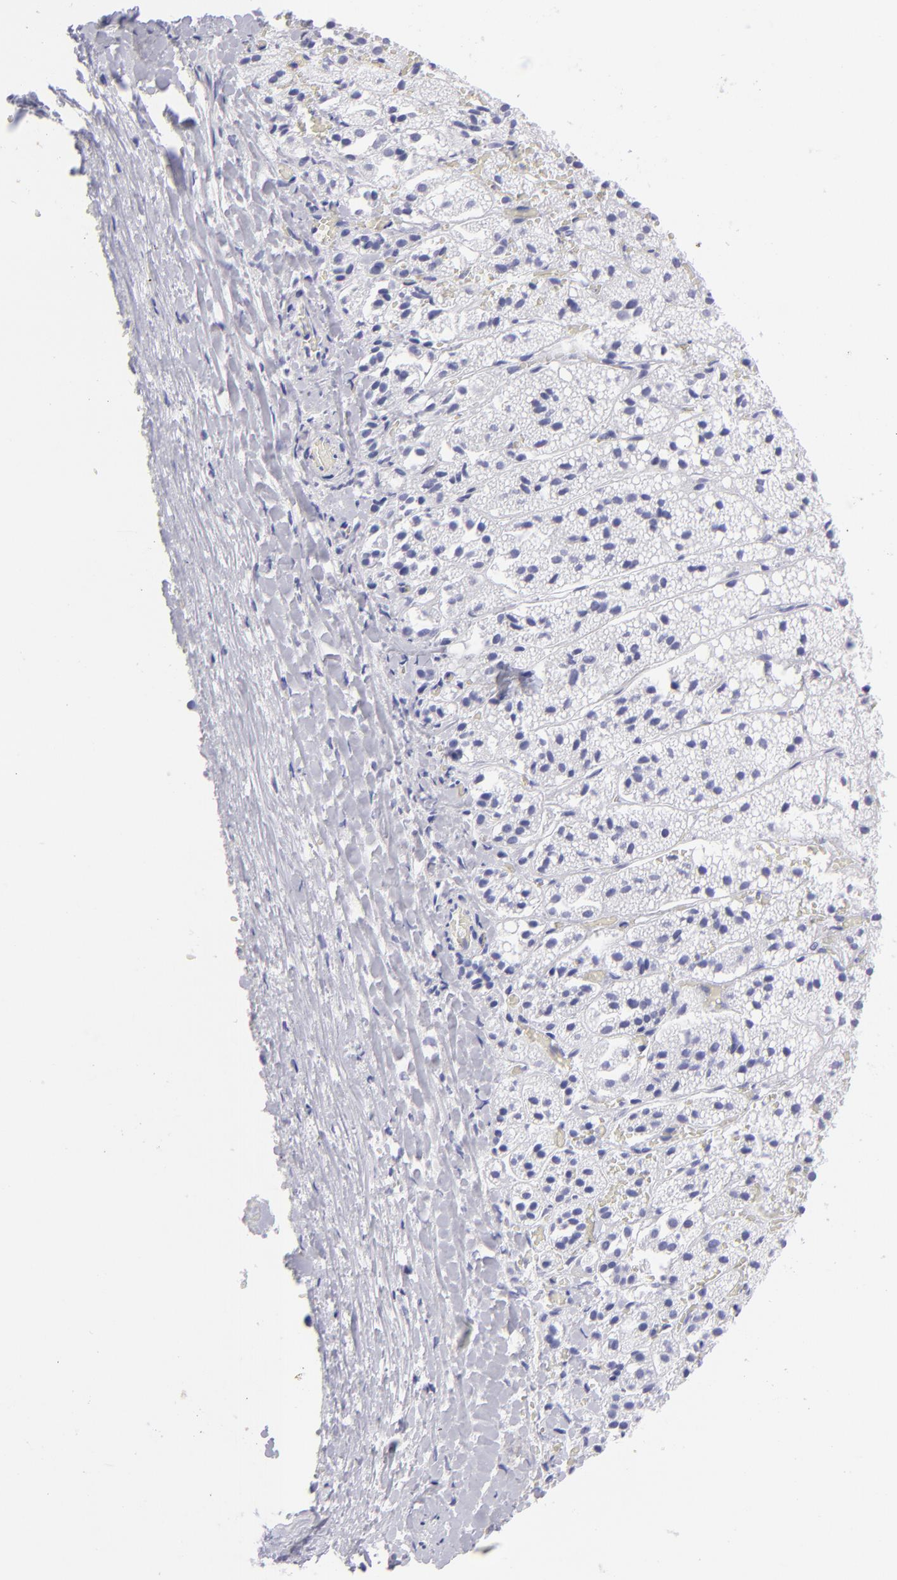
{"staining": {"intensity": "negative", "quantity": "none", "location": "none"}, "tissue": "adrenal gland", "cell_type": "Glandular cells", "image_type": "normal", "snomed": [{"axis": "morphology", "description": "Normal tissue, NOS"}, {"axis": "topography", "description": "Adrenal gland"}], "caption": "The immunohistochemistry (IHC) micrograph has no significant staining in glandular cells of adrenal gland.", "gene": "SLC1A2", "patient": {"sex": "female", "age": 44}}